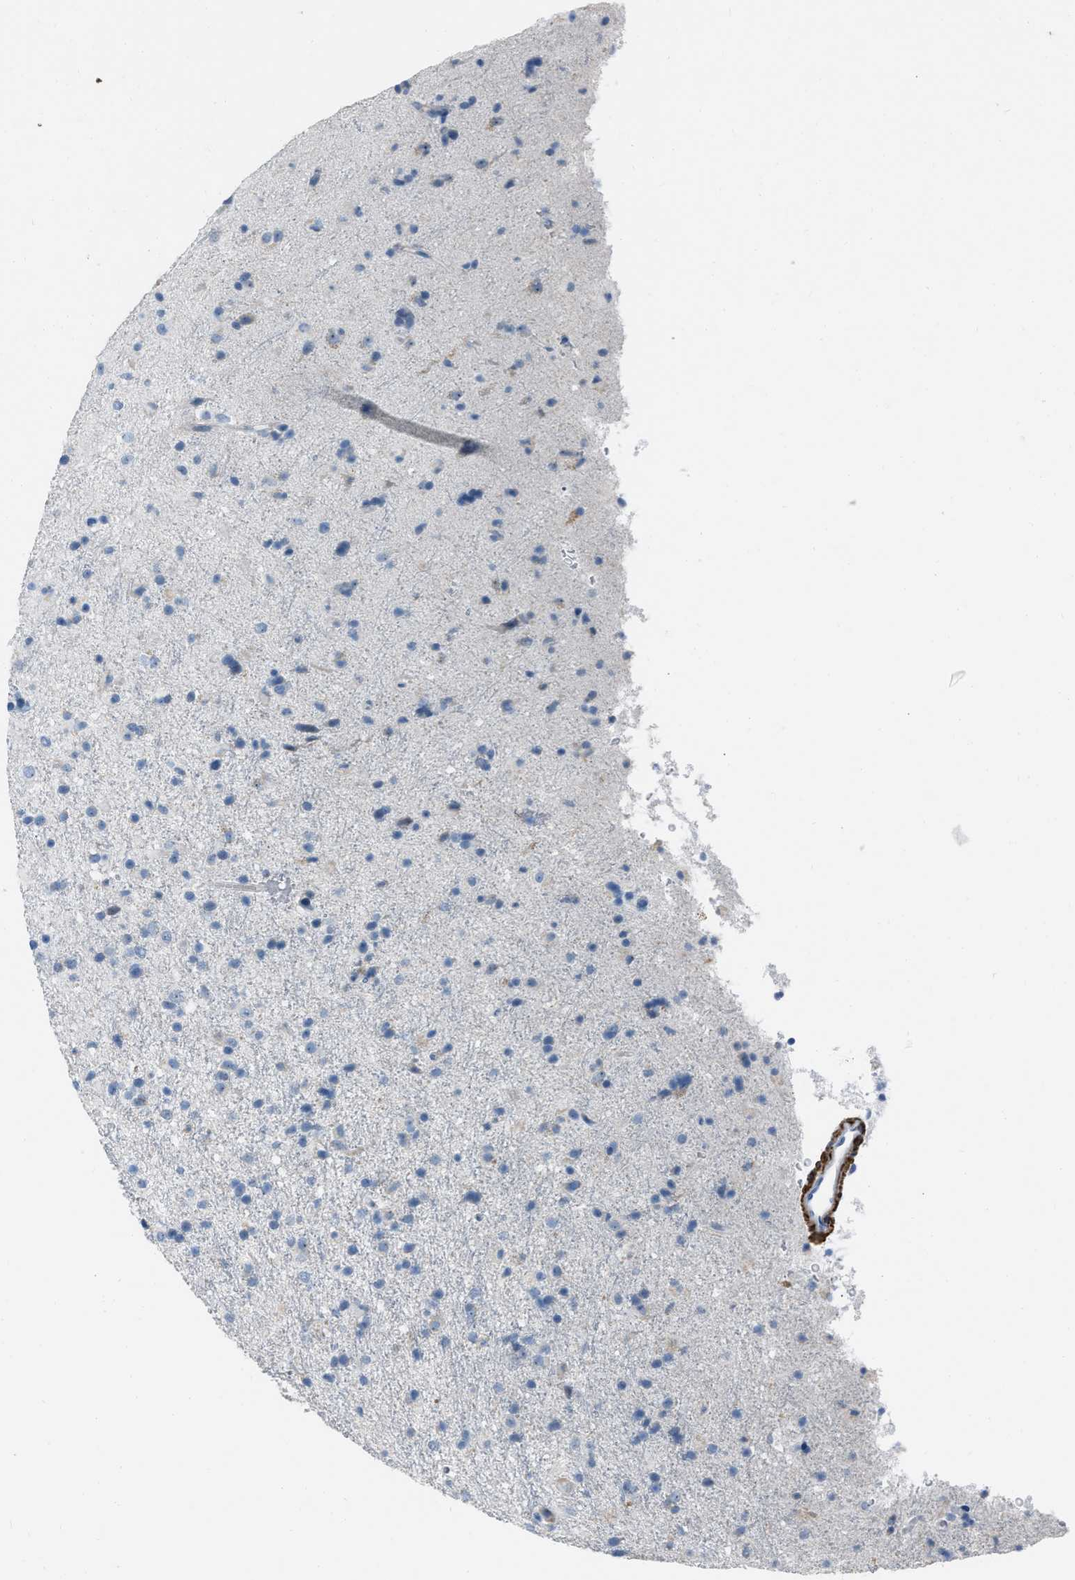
{"staining": {"intensity": "negative", "quantity": "none", "location": "none"}, "tissue": "glioma", "cell_type": "Tumor cells", "image_type": "cancer", "snomed": [{"axis": "morphology", "description": "Glioma, malignant, Low grade"}, {"axis": "topography", "description": "Brain"}], "caption": "IHC of glioma displays no staining in tumor cells. Brightfield microscopy of immunohistochemistry stained with DAB (3,3'-diaminobenzidine) (brown) and hematoxylin (blue), captured at high magnification.", "gene": "SPATC1L", "patient": {"sex": "male", "age": 65}}